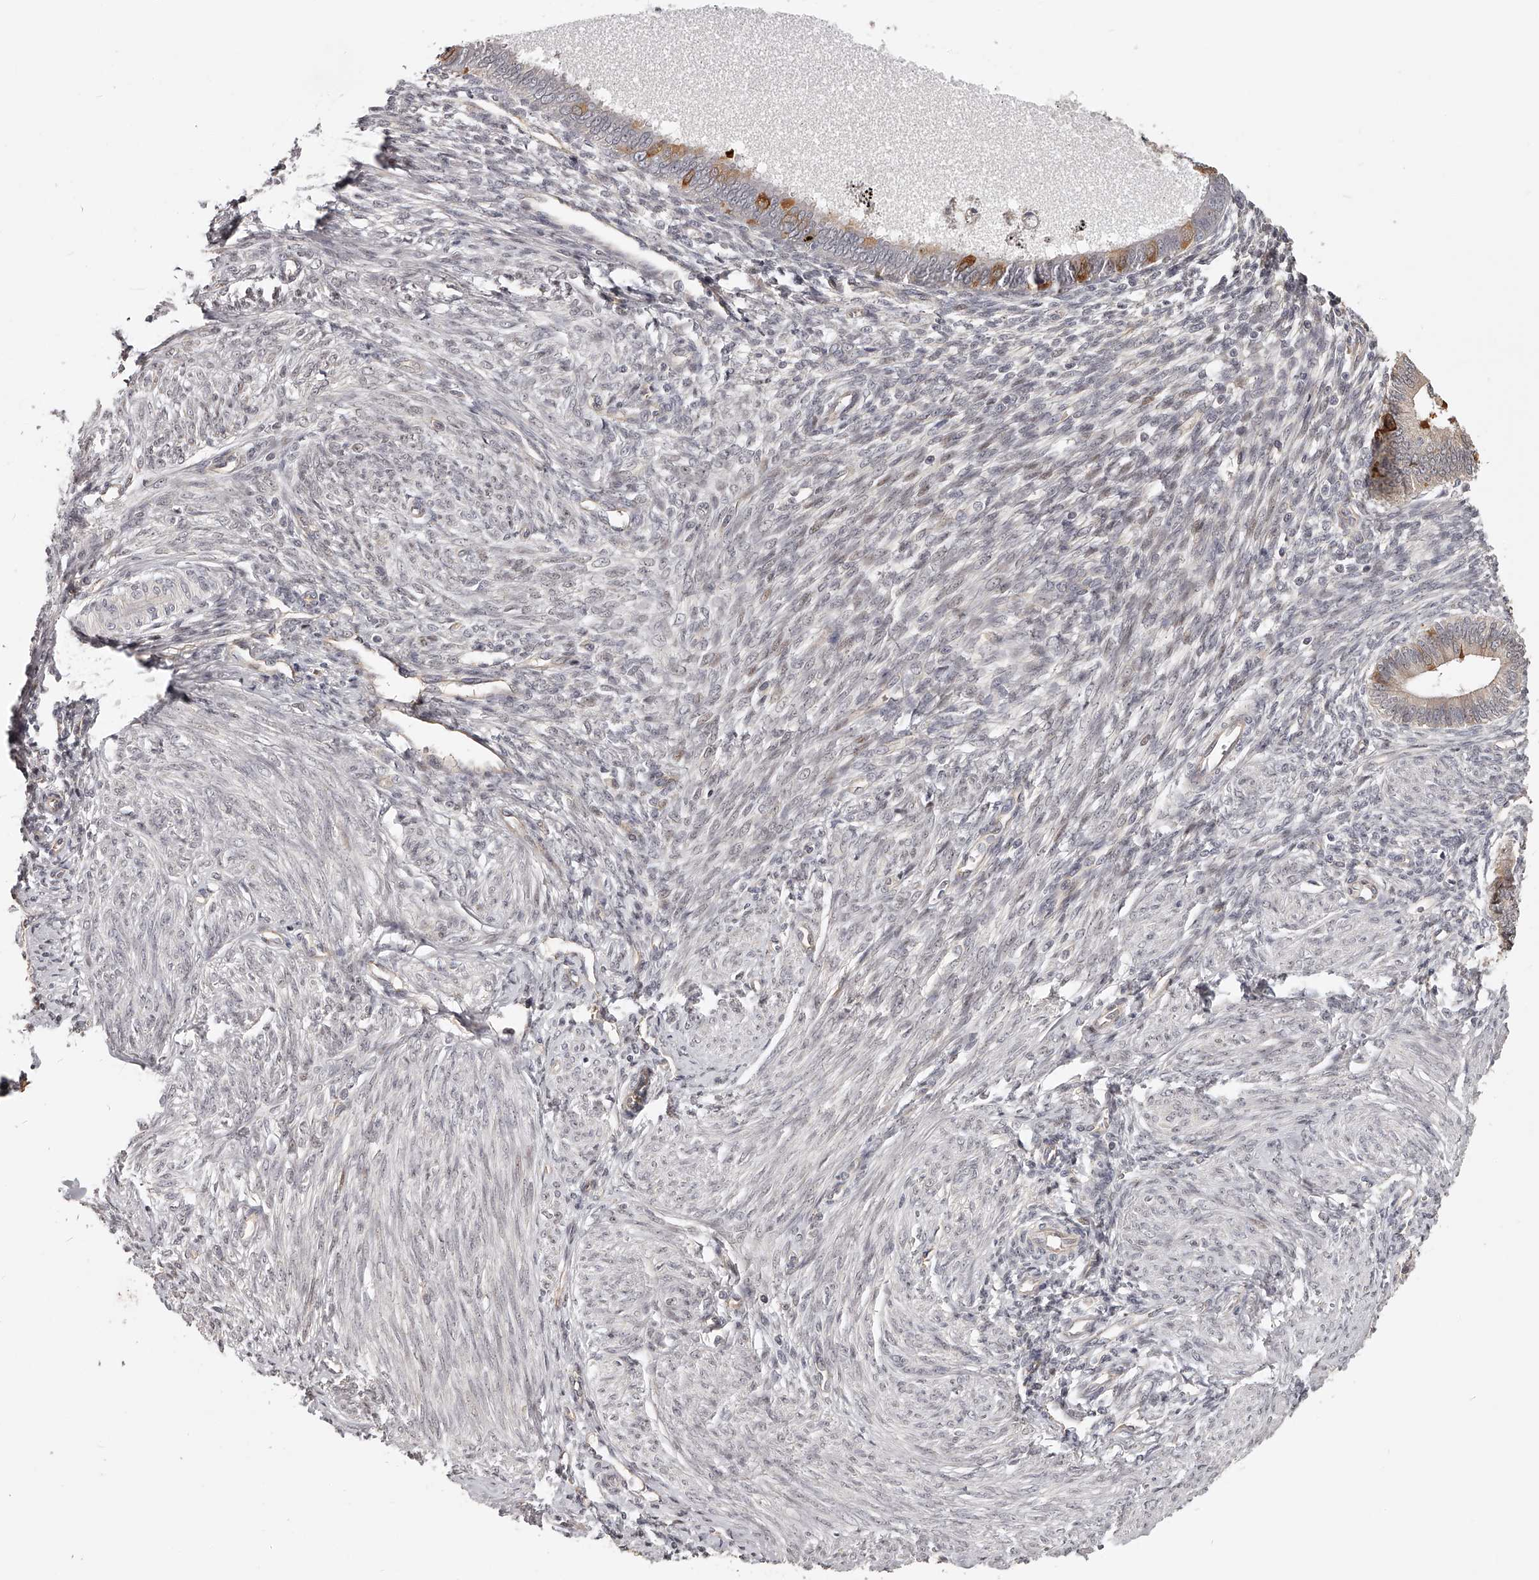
{"staining": {"intensity": "weak", "quantity": "<25%", "location": "nuclear"}, "tissue": "endometrium", "cell_type": "Cells in endometrial stroma", "image_type": "normal", "snomed": [{"axis": "morphology", "description": "Normal tissue, NOS"}, {"axis": "topography", "description": "Endometrium"}], "caption": "High power microscopy photomicrograph of an immunohistochemistry histopathology image of benign endometrium, revealing no significant positivity in cells in endometrial stroma.", "gene": "ZNF582", "patient": {"sex": "female", "age": 46}}